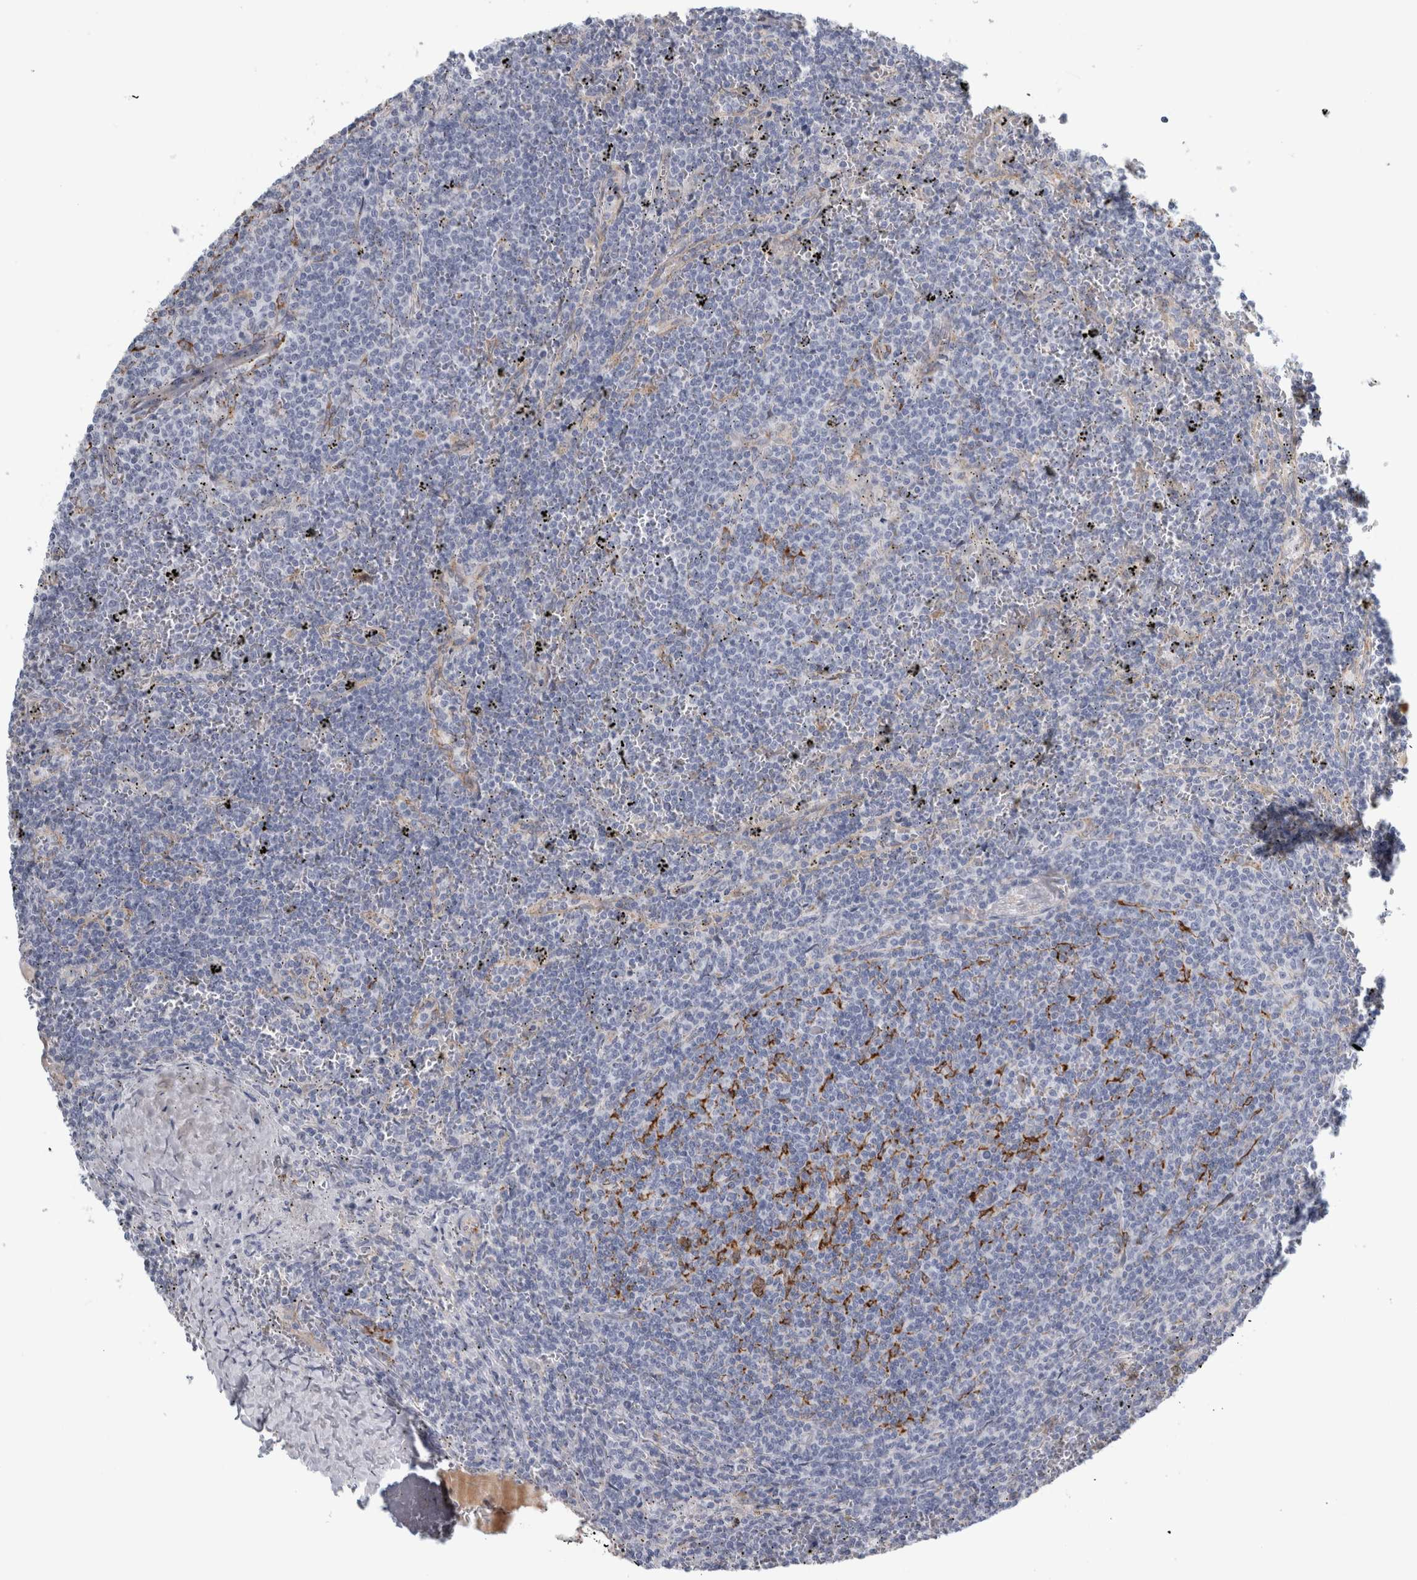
{"staining": {"intensity": "negative", "quantity": "none", "location": "none"}, "tissue": "lymphoma", "cell_type": "Tumor cells", "image_type": "cancer", "snomed": [{"axis": "morphology", "description": "Malignant lymphoma, non-Hodgkin's type, Low grade"}, {"axis": "topography", "description": "Spleen"}], "caption": "This is an immunohistochemistry (IHC) micrograph of human lymphoma. There is no positivity in tumor cells.", "gene": "B3GNT3", "patient": {"sex": "female", "age": 50}}